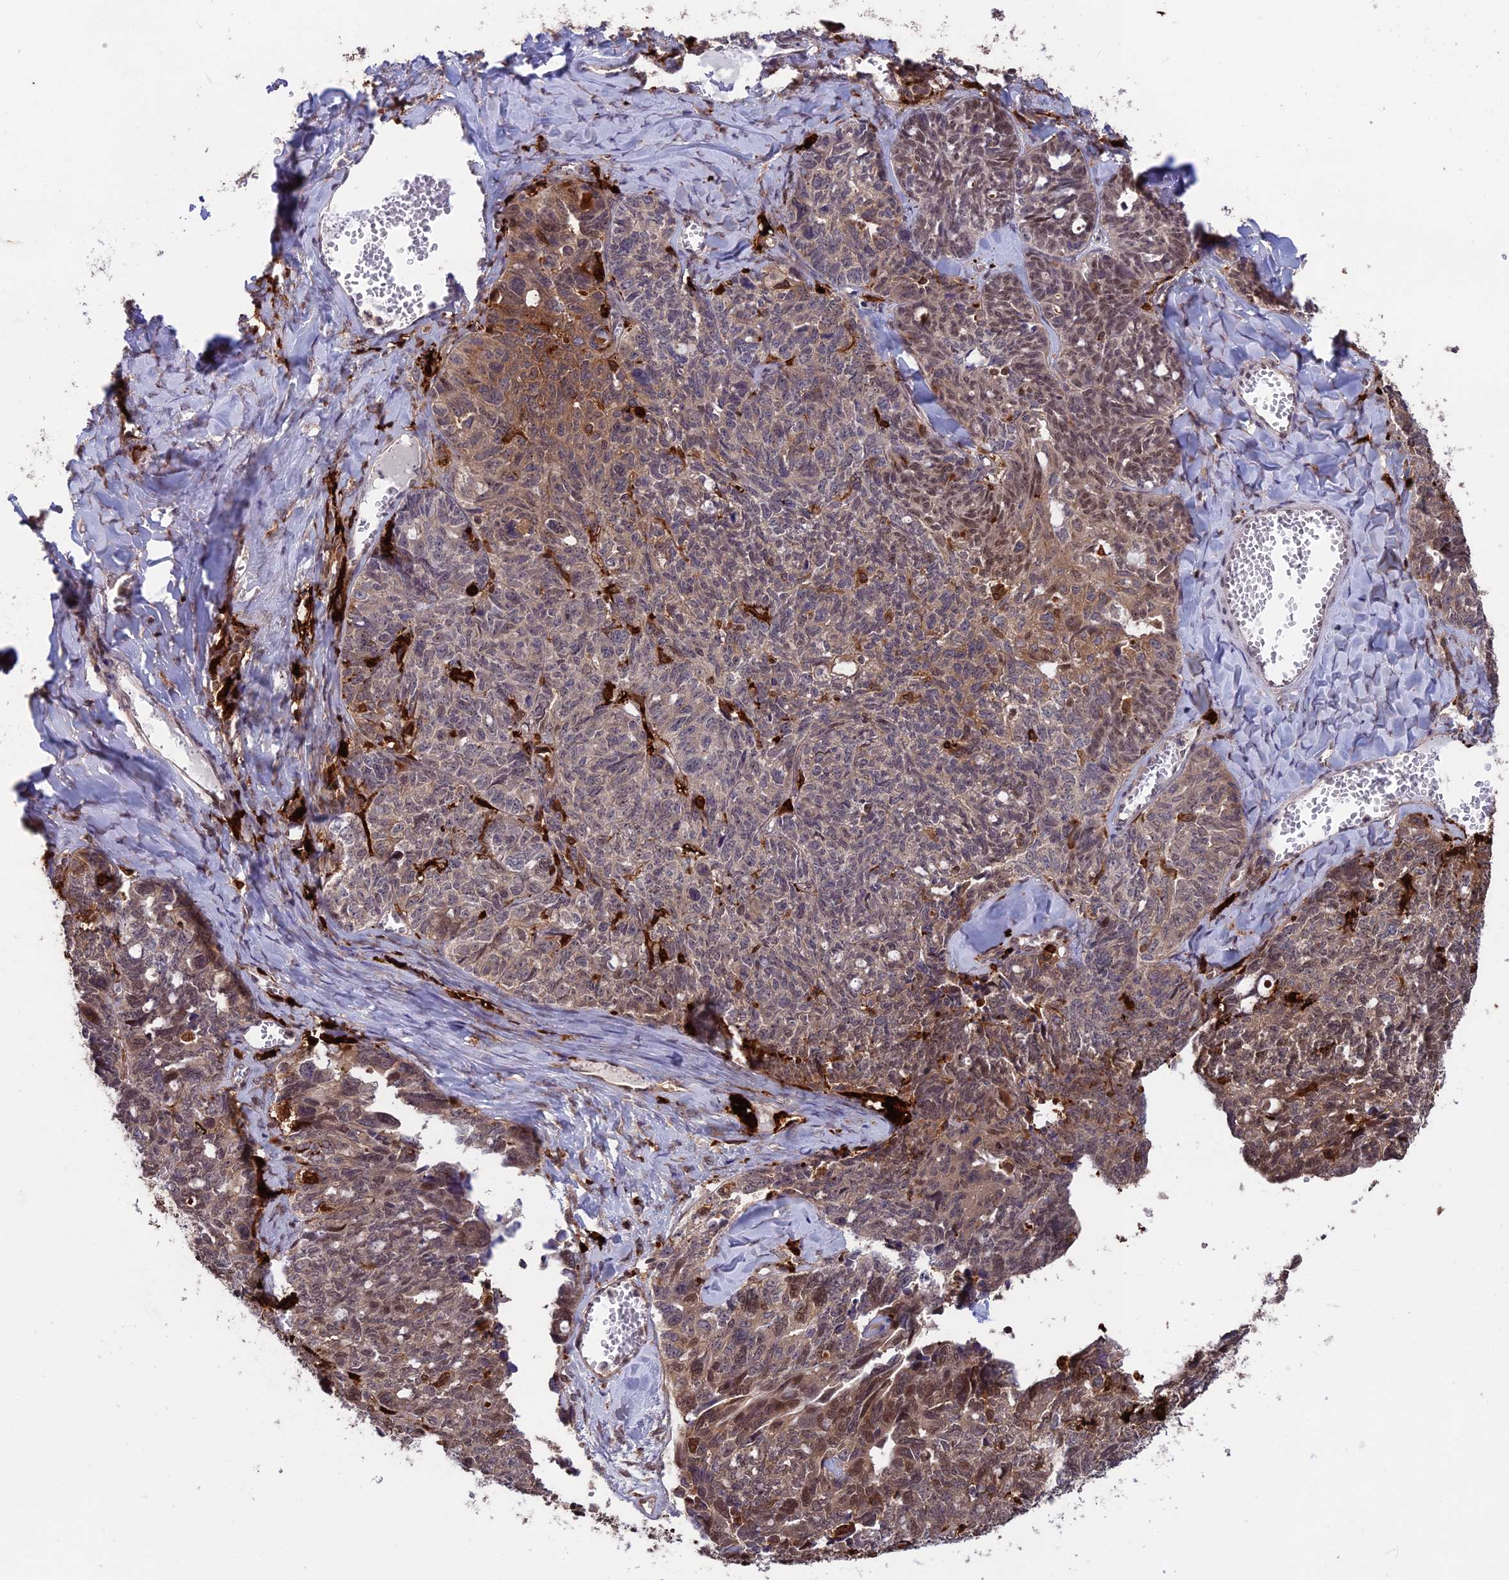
{"staining": {"intensity": "moderate", "quantity": "<25%", "location": "cytoplasmic/membranous,nuclear"}, "tissue": "ovarian cancer", "cell_type": "Tumor cells", "image_type": "cancer", "snomed": [{"axis": "morphology", "description": "Cystadenocarcinoma, serous, NOS"}, {"axis": "topography", "description": "Ovary"}], "caption": "High-power microscopy captured an immunohistochemistry (IHC) micrograph of ovarian cancer (serous cystadenocarcinoma), revealing moderate cytoplasmic/membranous and nuclear expression in approximately <25% of tumor cells.", "gene": "MAST2", "patient": {"sex": "female", "age": 79}}